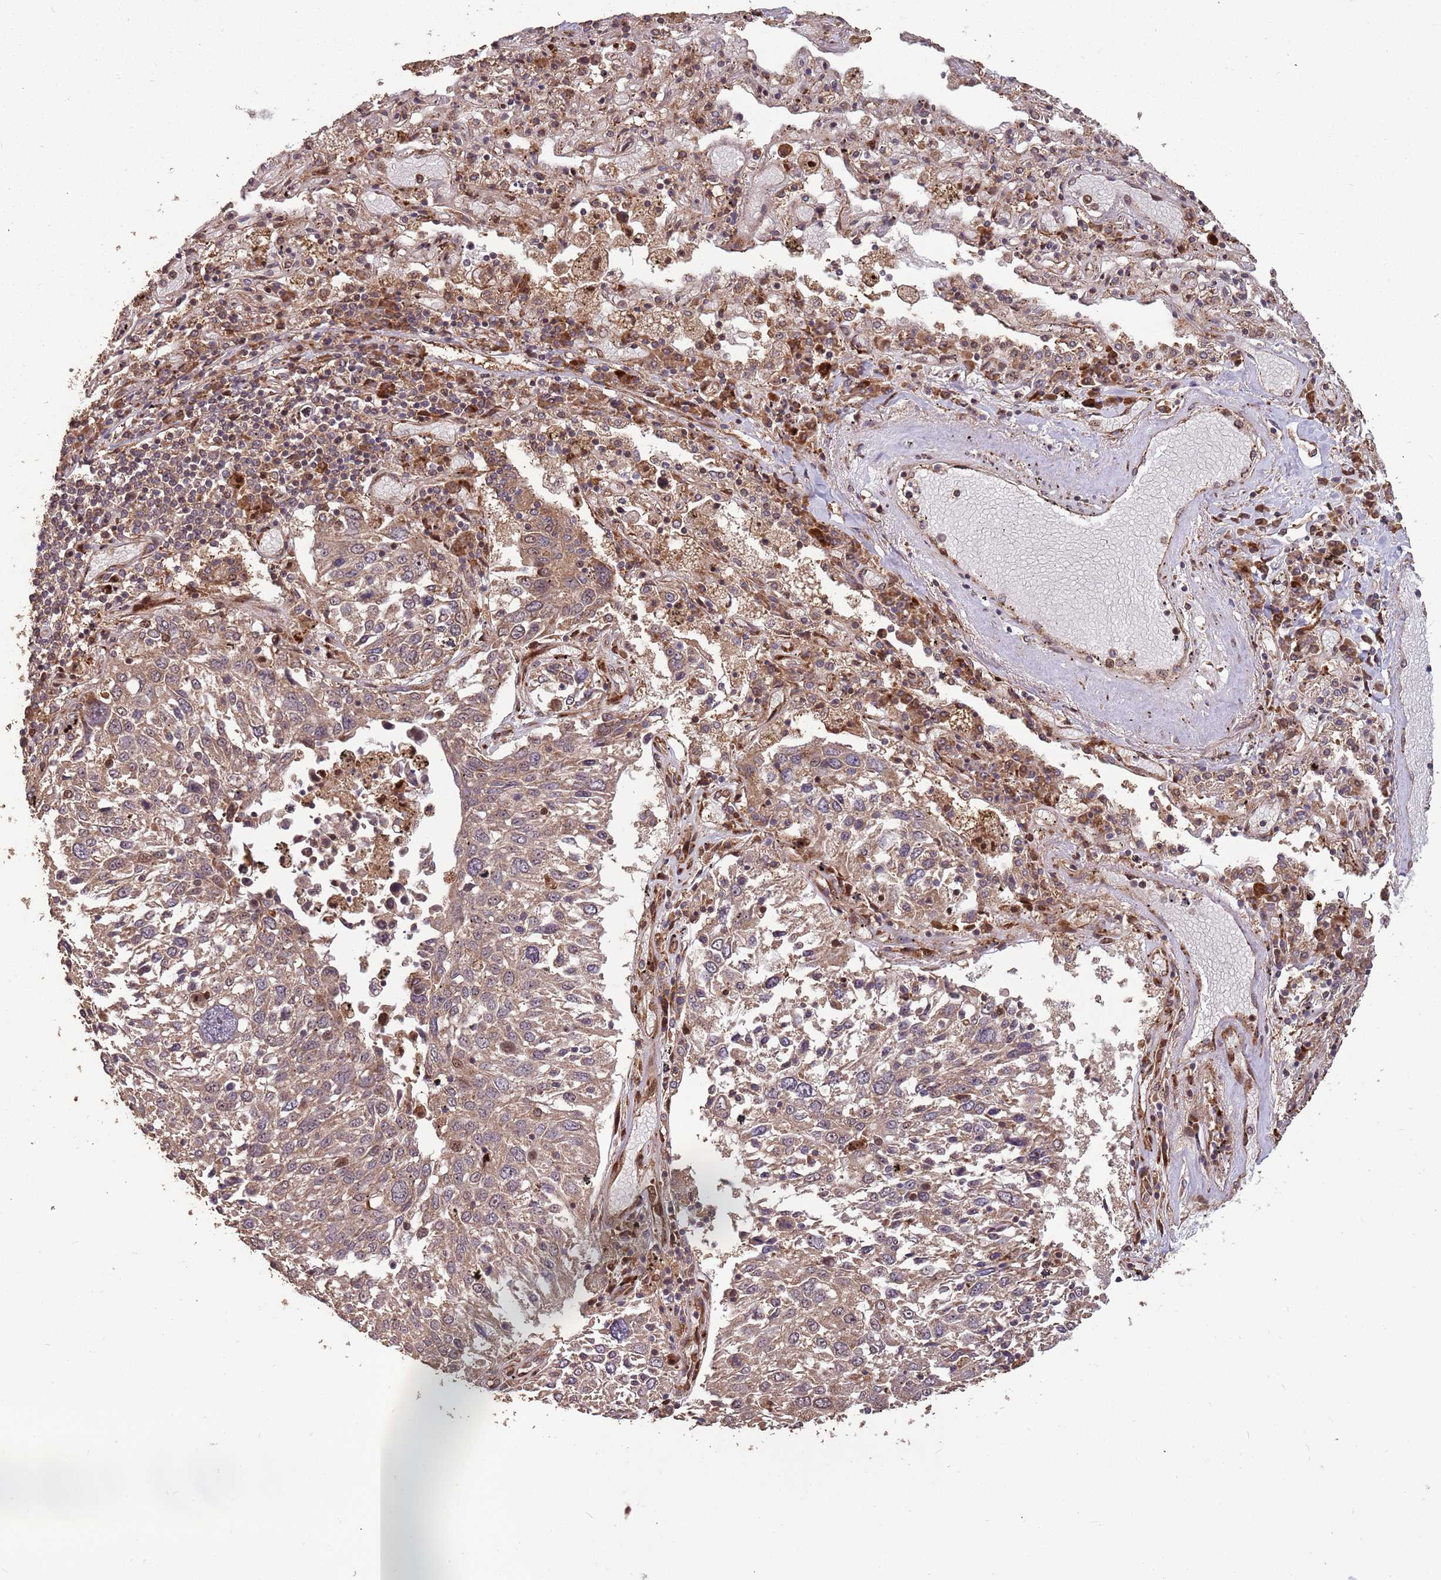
{"staining": {"intensity": "moderate", "quantity": ">75%", "location": "cytoplasmic/membranous"}, "tissue": "lung cancer", "cell_type": "Tumor cells", "image_type": "cancer", "snomed": [{"axis": "morphology", "description": "Squamous cell carcinoma, NOS"}, {"axis": "topography", "description": "Lung"}], "caption": "A high-resolution image shows immunohistochemistry staining of squamous cell carcinoma (lung), which demonstrates moderate cytoplasmic/membranous staining in approximately >75% of tumor cells.", "gene": "ZNF428", "patient": {"sex": "male", "age": 65}}